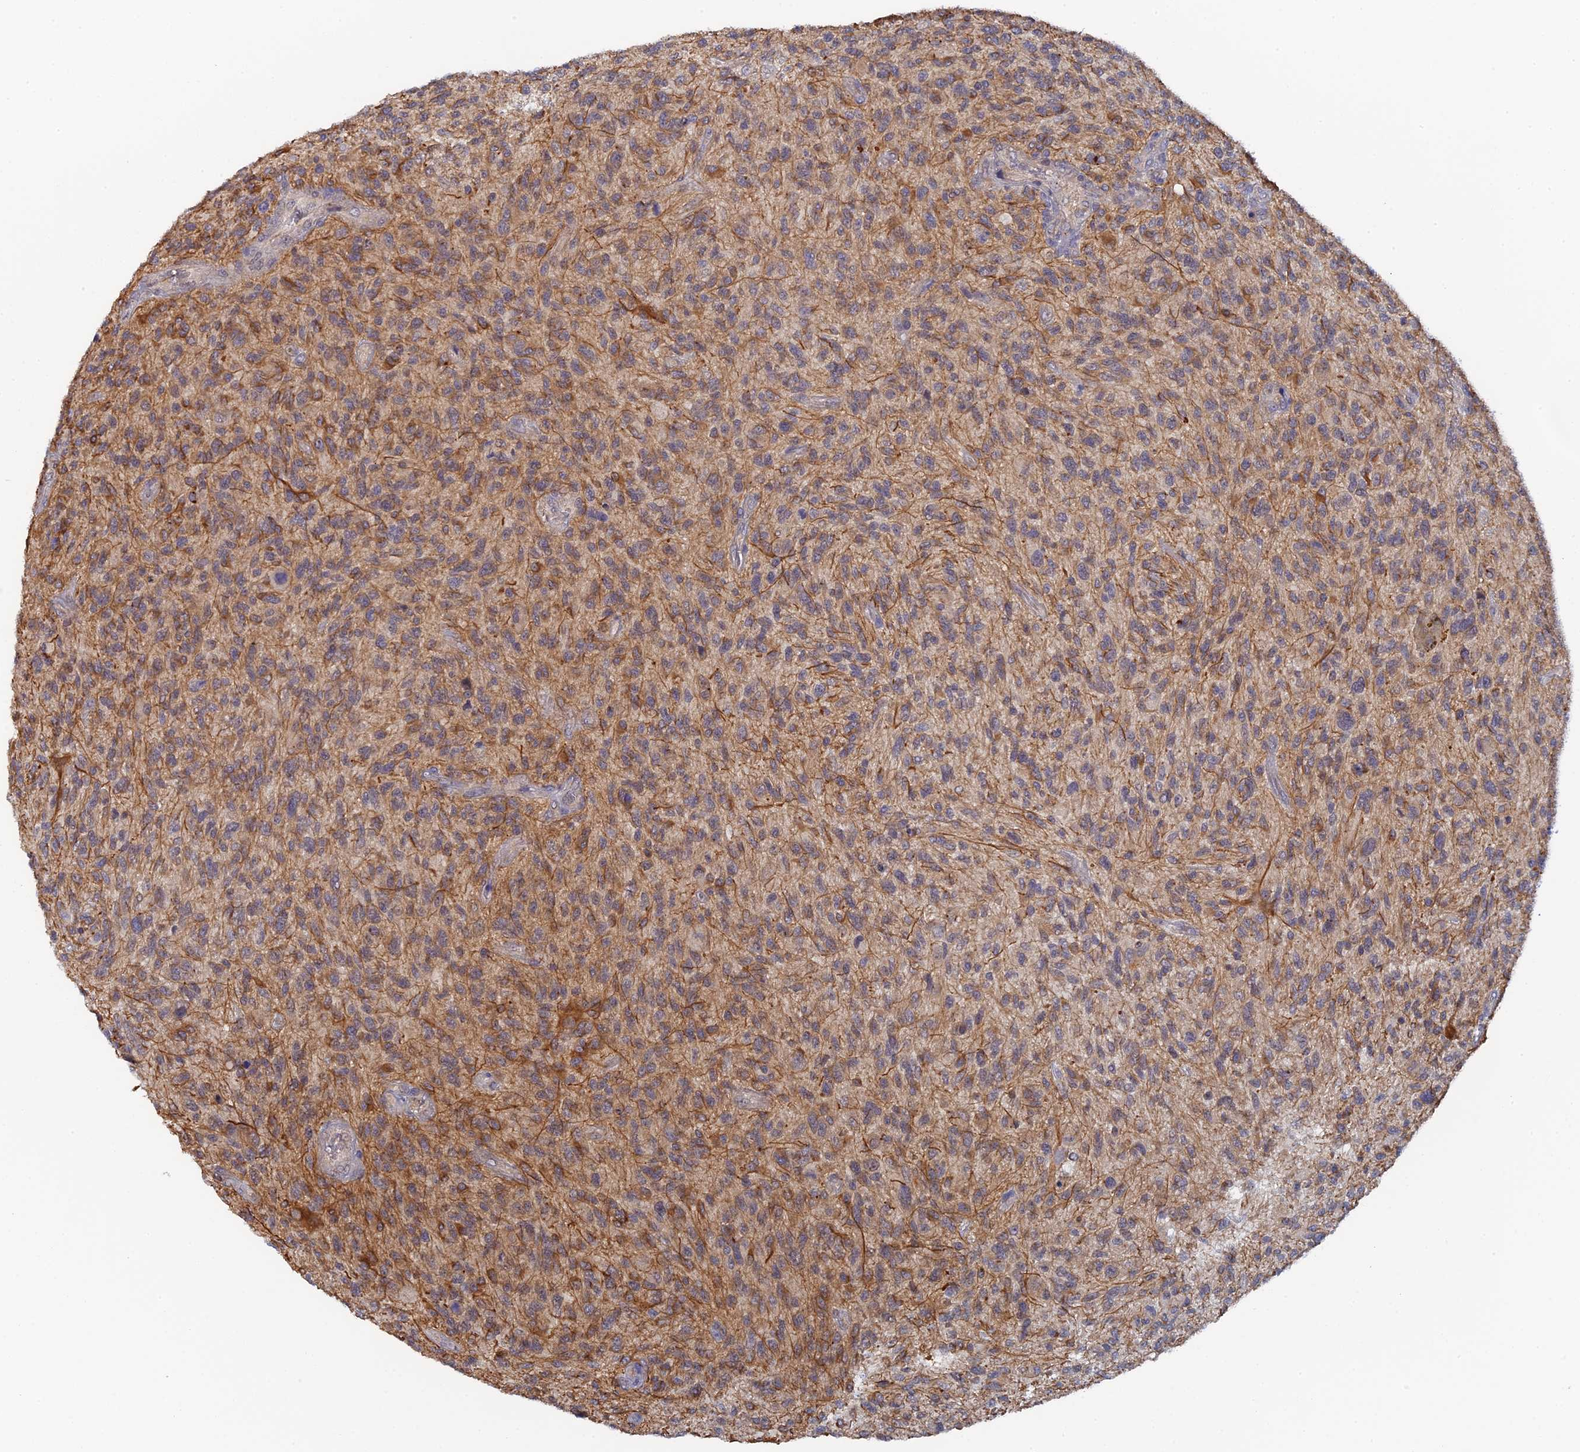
{"staining": {"intensity": "moderate", "quantity": "<25%", "location": "cytoplasmic/membranous"}, "tissue": "glioma", "cell_type": "Tumor cells", "image_type": "cancer", "snomed": [{"axis": "morphology", "description": "Glioma, malignant, High grade"}, {"axis": "topography", "description": "Brain"}], "caption": "Immunohistochemistry (IHC) (DAB) staining of glioma exhibits moderate cytoplasmic/membranous protein positivity in approximately <25% of tumor cells. The staining was performed using DAB to visualize the protein expression in brown, while the nuclei were stained in blue with hematoxylin (Magnification: 20x).", "gene": "MIGA2", "patient": {"sex": "male", "age": 47}}